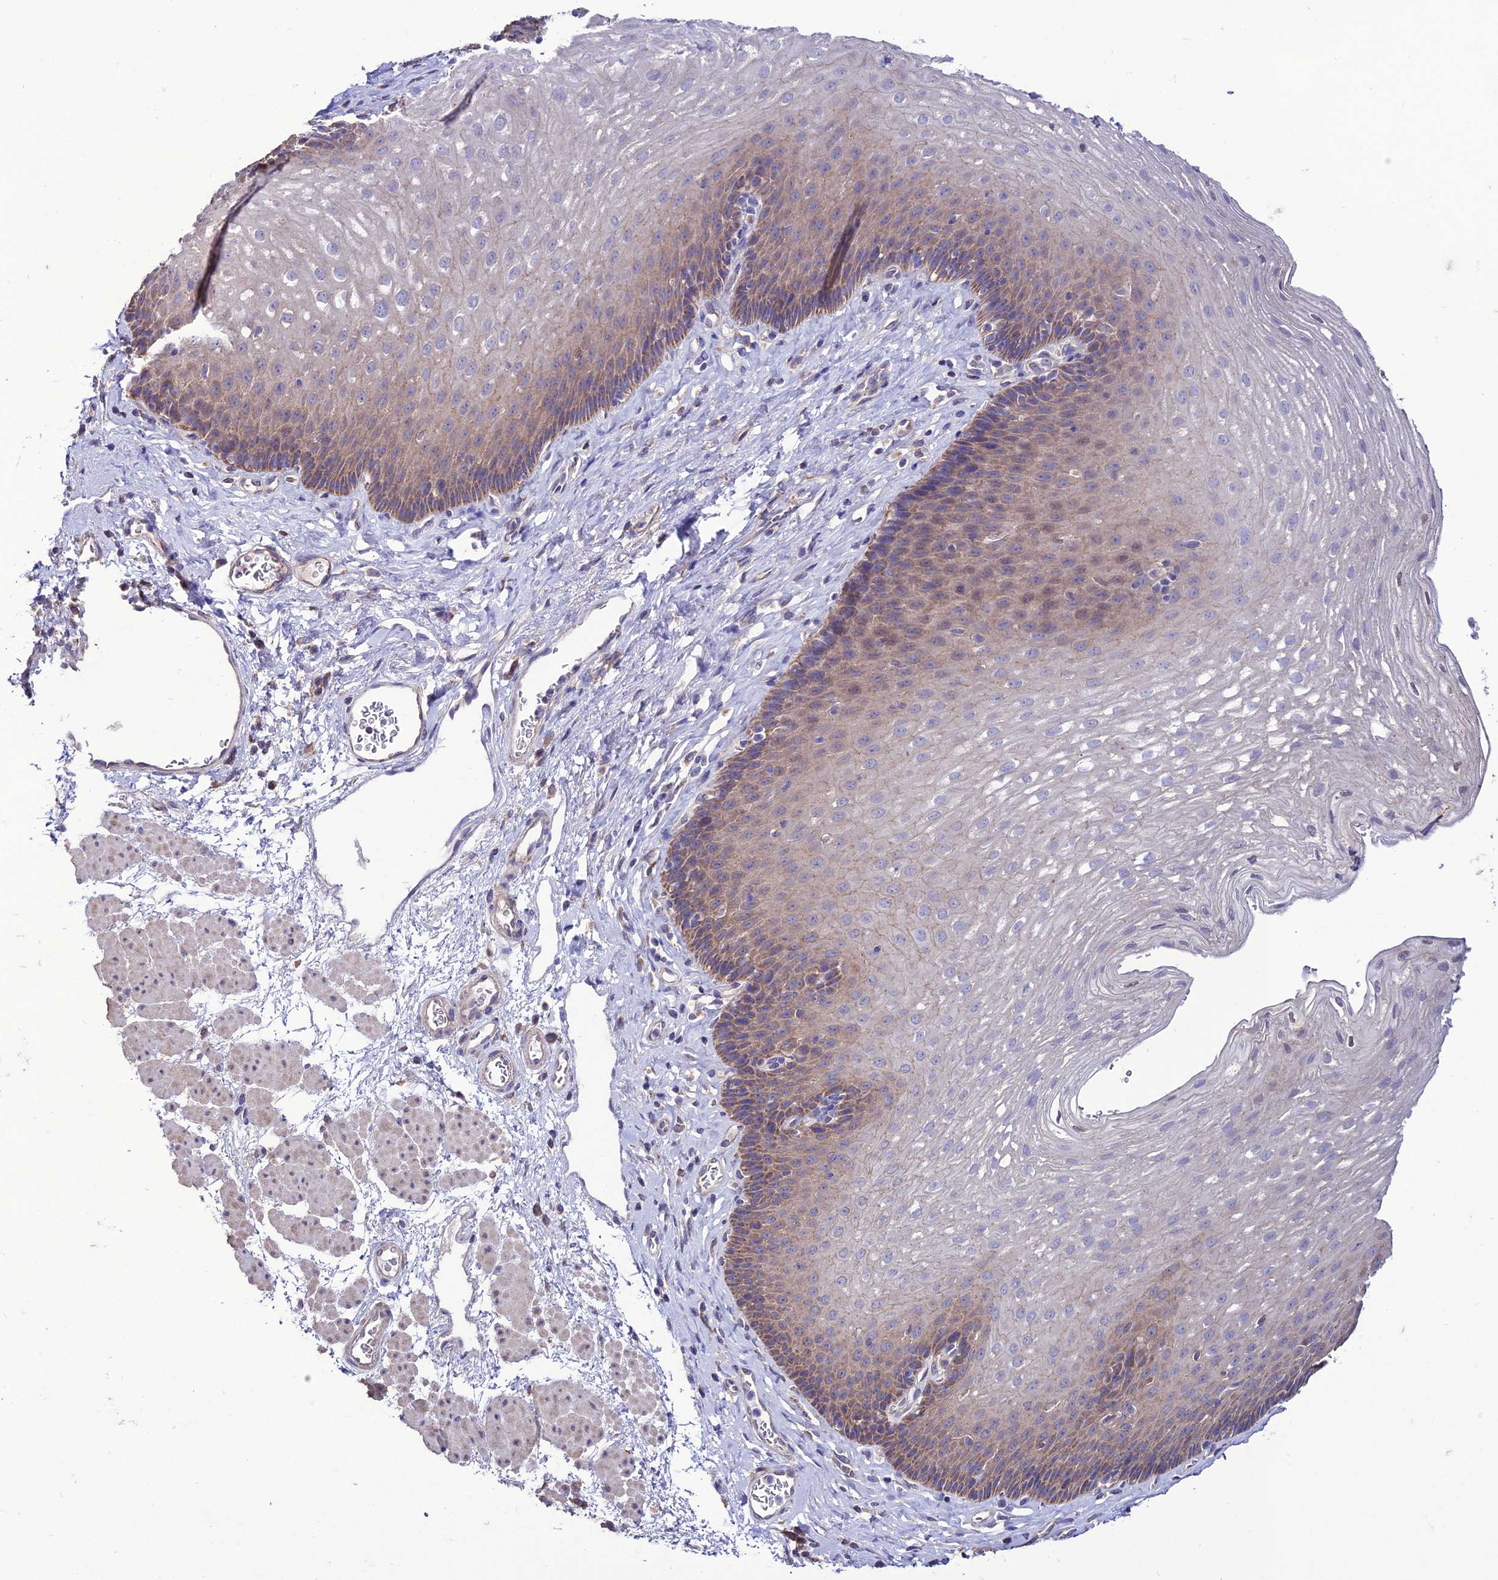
{"staining": {"intensity": "moderate", "quantity": "<25%", "location": "cytoplasmic/membranous"}, "tissue": "esophagus", "cell_type": "Squamous epithelial cells", "image_type": "normal", "snomed": [{"axis": "morphology", "description": "Normal tissue, NOS"}, {"axis": "topography", "description": "Esophagus"}], "caption": "DAB (3,3'-diaminobenzidine) immunohistochemical staining of normal esophagus demonstrates moderate cytoplasmic/membranous protein expression in approximately <25% of squamous epithelial cells.", "gene": "HOGA1", "patient": {"sex": "female", "age": 66}}